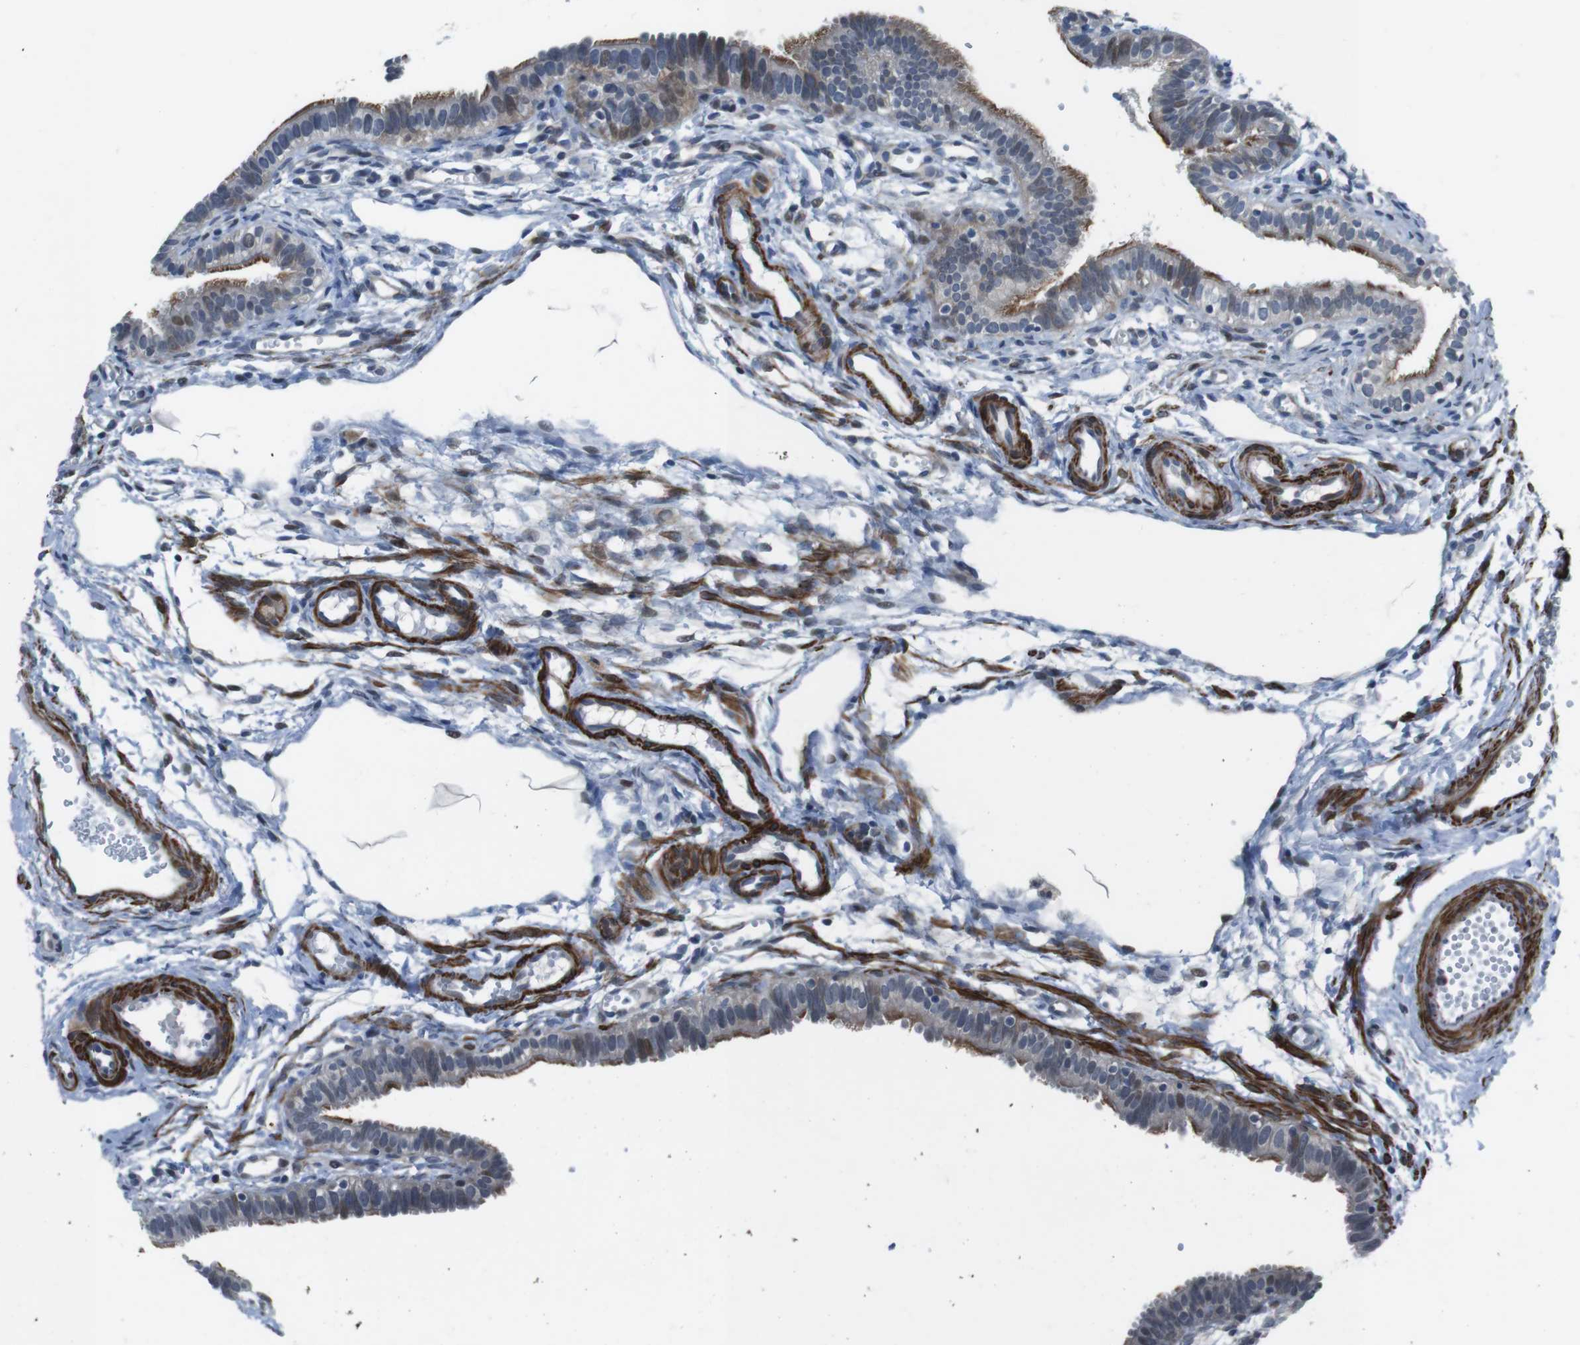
{"staining": {"intensity": "moderate", "quantity": "25%-75%", "location": "cytoplasmic/membranous,nuclear"}, "tissue": "fallopian tube", "cell_type": "Glandular cells", "image_type": "normal", "snomed": [{"axis": "morphology", "description": "Normal tissue, NOS"}, {"axis": "topography", "description": "Fallopian tube"}, {"axis": "topography", "description": "Placenta"}], "caption": "Protein staining reveals moderate cytoplasmic/membranous,nuclear expression in approximately 25%-75% of glandular cells in benign fallopian tube.", "gene": "PBRM1", "patient": {"sex": "female", "age": 34}}